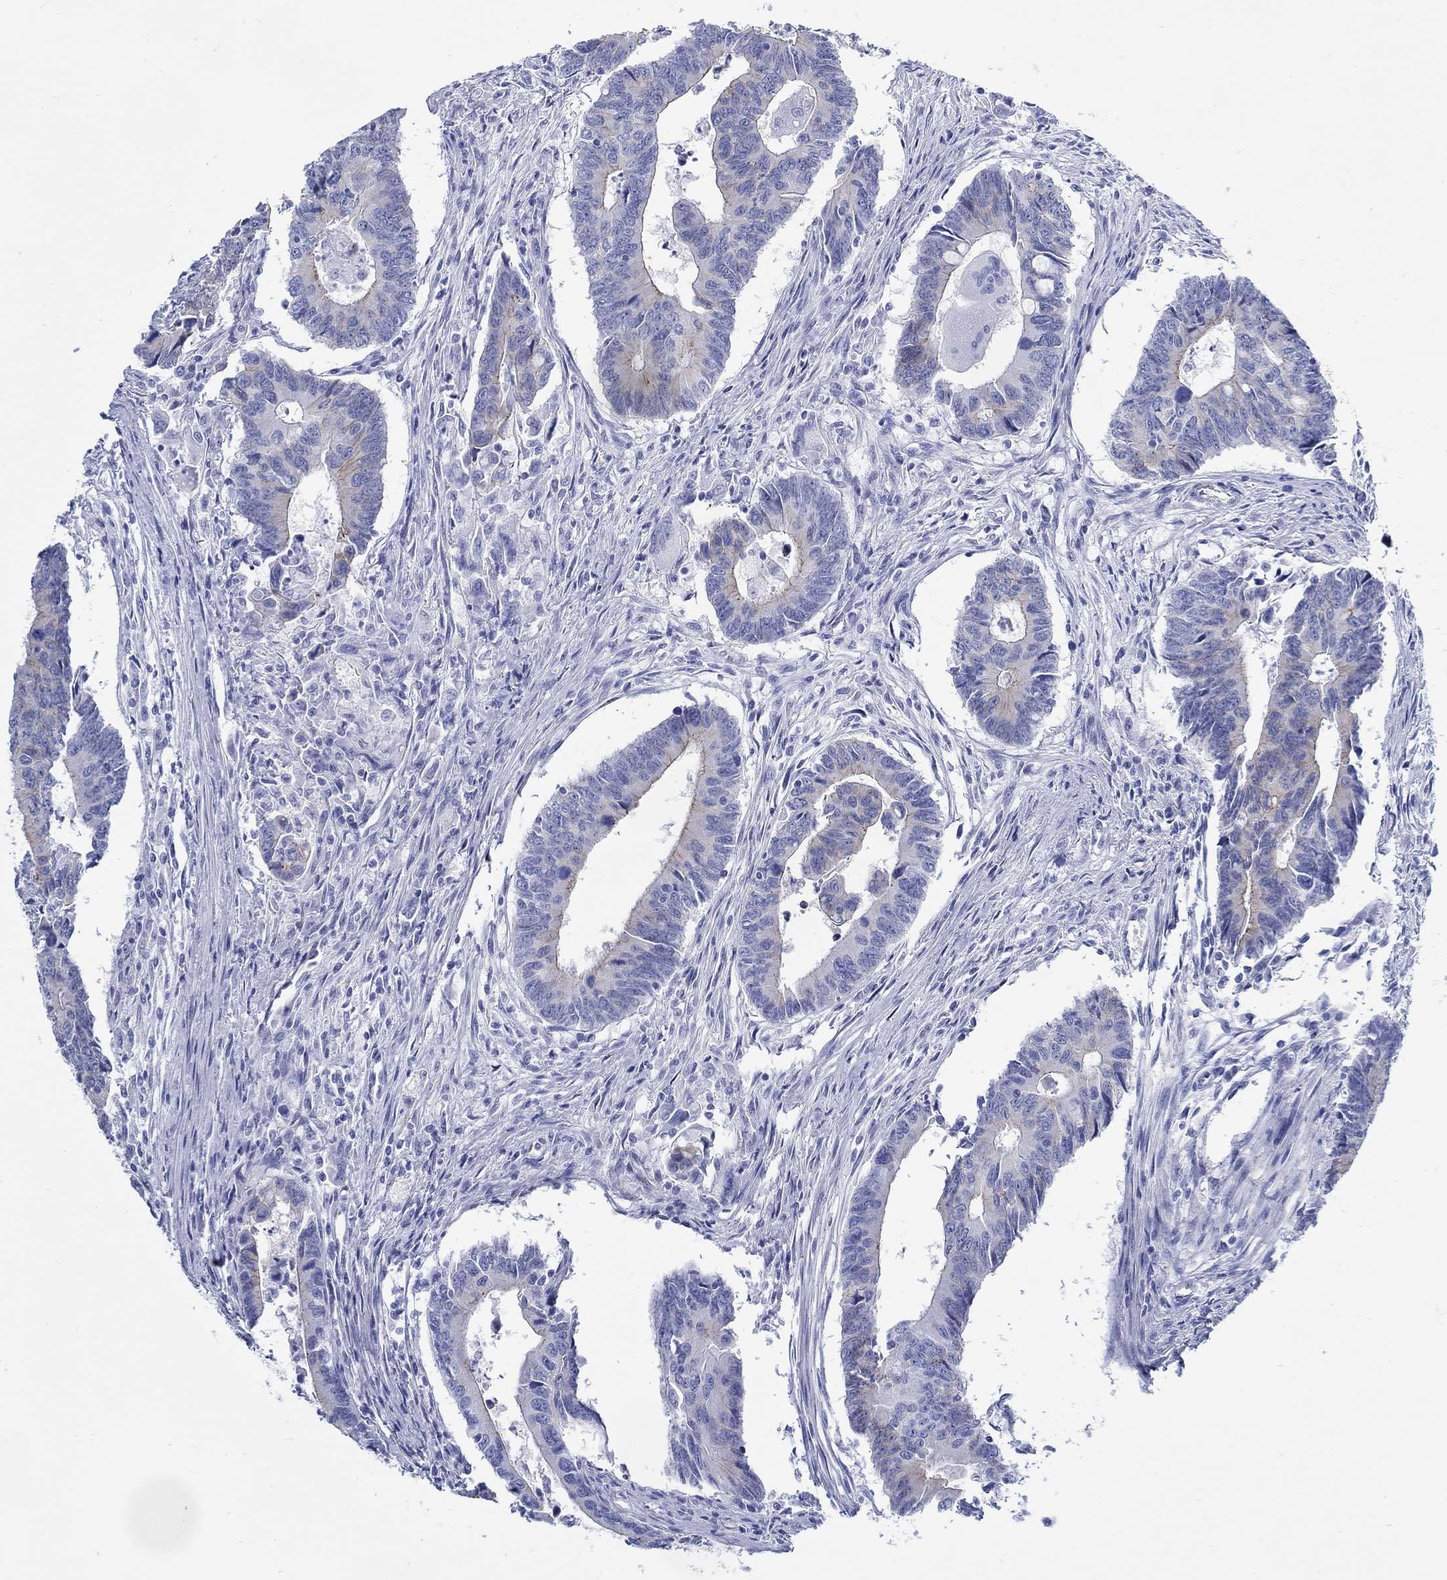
{"staining": {"intensity": "weak", "quantity": "<25%", "location": "cytoplasmic/membranous"}, "tissue": "colorectal cancer", "cell_type": "Tumor cells", "image_type": "cancer", "snomed": [{"axis": "morphology", "description": "Adenocarcinoma, NOS"}, {"axis": "topography", "description": "Rectum"}], "caption": "Tumor cells are negative for brown protein staining in colorectal cancer (adenocarcinoma).", "gene": "RD3L", "patient": {"sex": "male", "age": 67}}